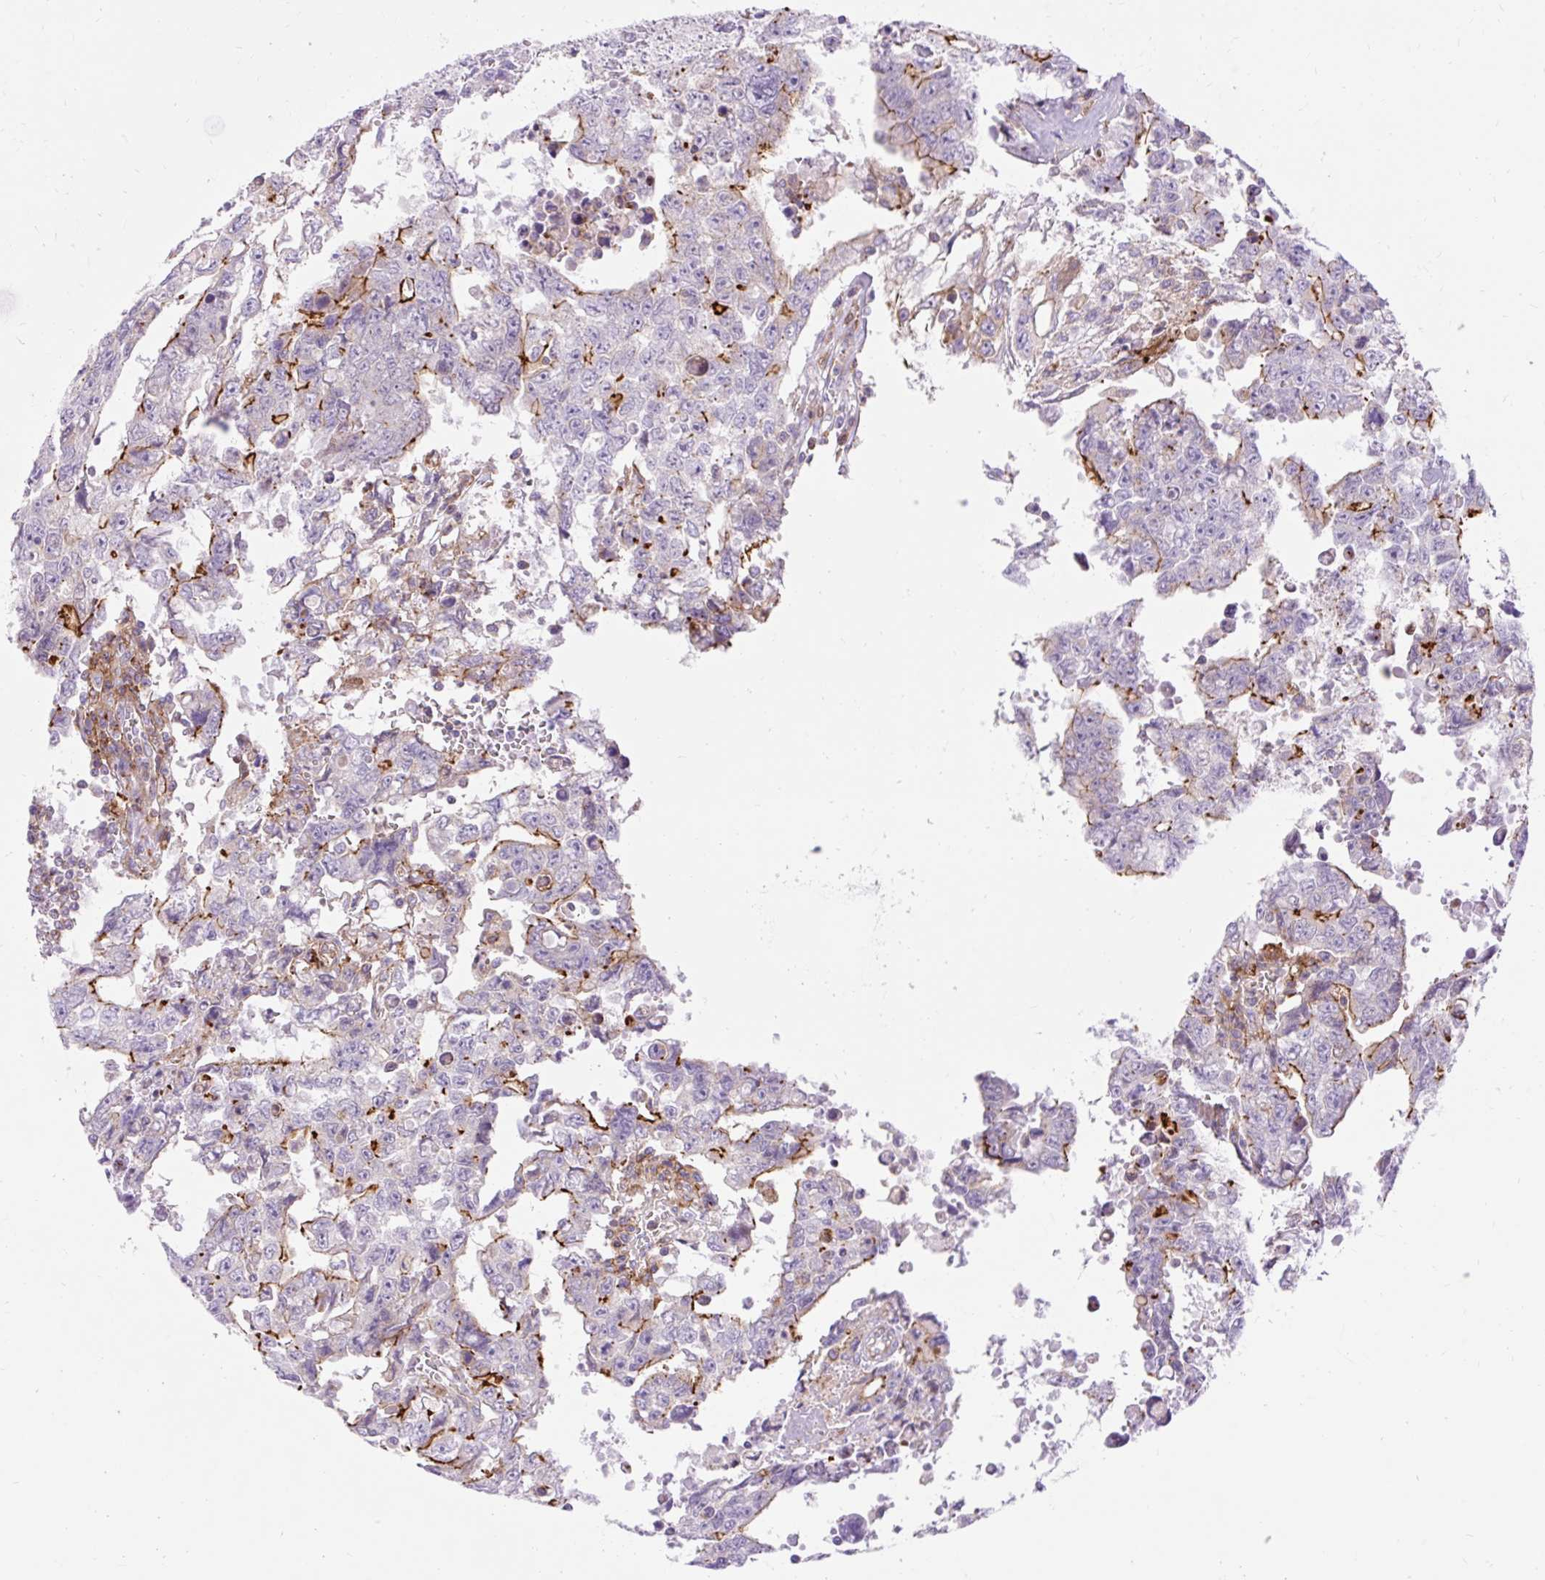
{"staining": {"intensity": "strong", "quantity": "25%-75%", "location": "cytoplasmic/membranous"}, "tissue": "testis cancer", "cell_type": "Tumor cells", "image_type": "cancer", "snomed": [{"axis": "morphology", "description": "Carcinoma, Embryonal, NOS"}, {"axis": "topography", "description": "Testis"}], "caption": "A photomicrograph of testis cancer stained for a protein displays strong cytoplasmic/membranous brown staining in tumor cells. Nuclei are stained in blue.", "gene": "CORO7-PAM16", "patient": {"sex": "male", "age": 24}}